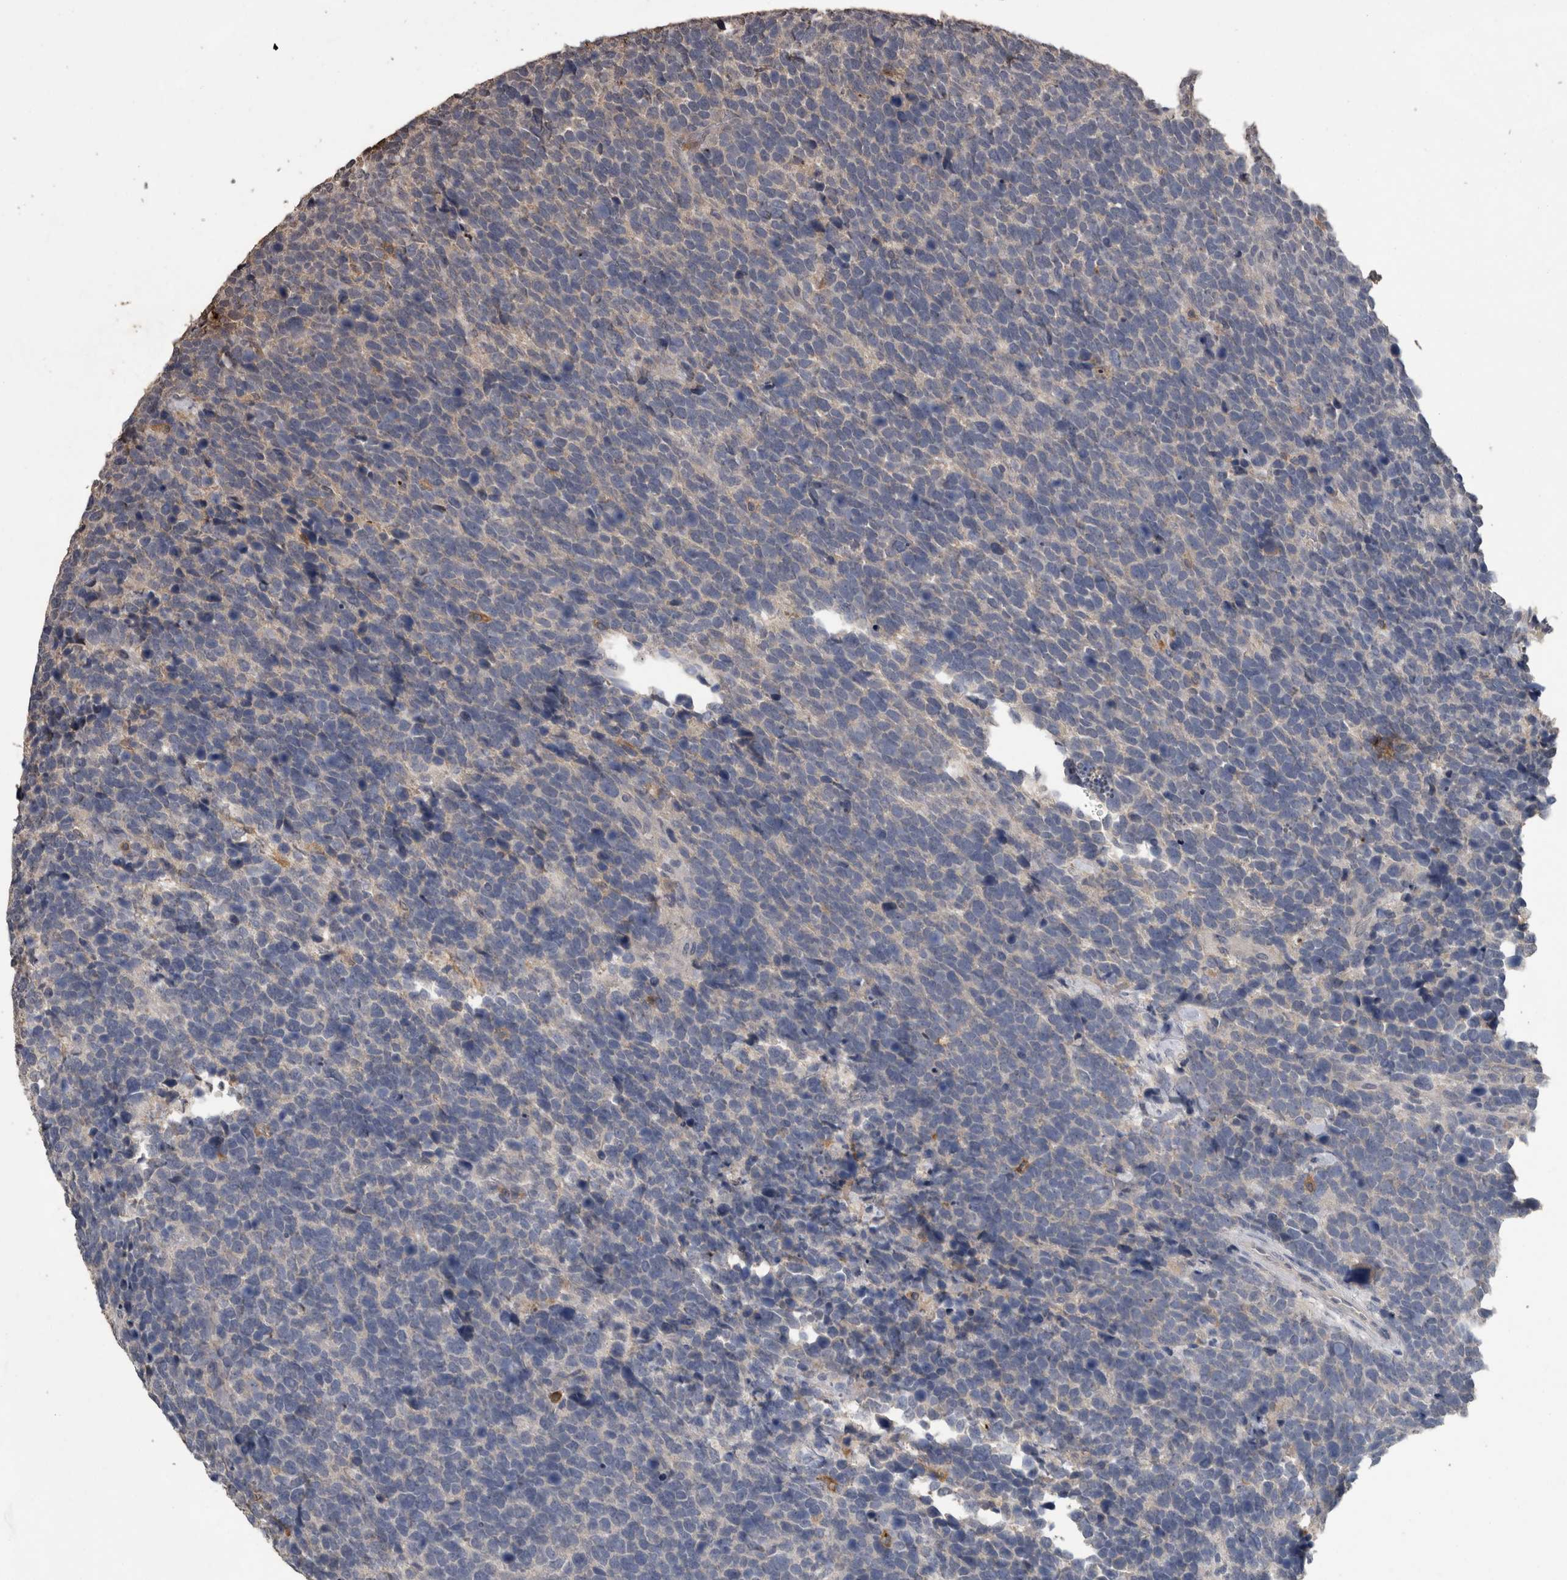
{"staining": {"intensity": "negative", "quantity": "none", "location": "none"}, "tissue": "urothelial cancer", "cell_type": "Tumor cells", "image_type": "cancer", "snomed": [{"axis": "morphology", "description": "Urothelial carcinoma, High grade"}, {"axis": "topography", "description": "Urinary bladder"}], "caption": "Immunohistochemical staining of human urothelial carcinoma (high-grade) shows no significant staining in tumor cells.", "gene": "PIK3AP1", "patient": {"sex": "female", "age": 82}}